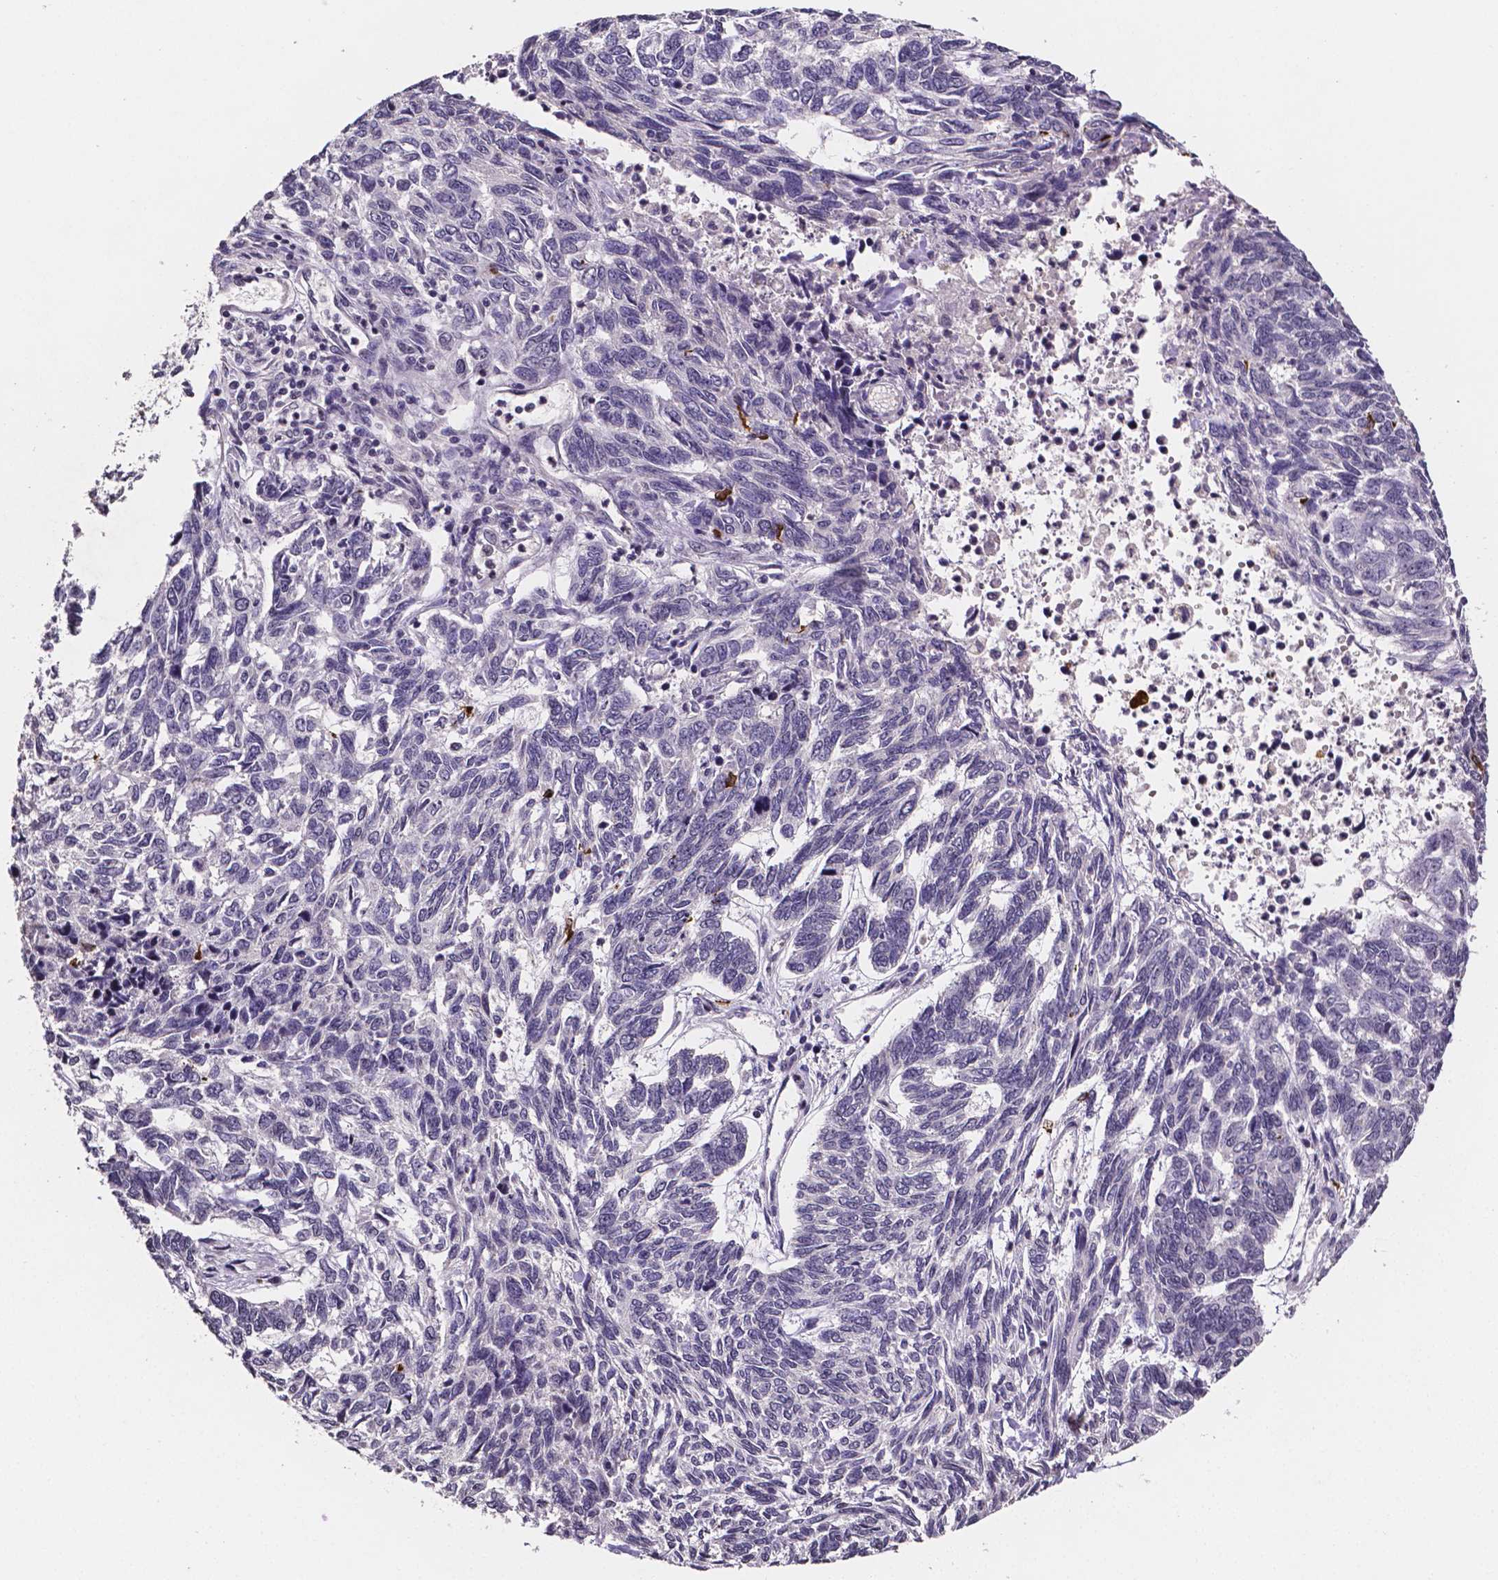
{"staining": {"intensity": "negative", "quantity": "none", "location": "none"}, "tissue": "skin cancer", "cell_type": "Tumor cells", "image_type": "cancer", "snomed": [{"axis": "morphology", "description": "Basal cell carcinoma"}, {"axis": "topography", "description": "Skin"}], "caption": "This is a image of IHC staining of basal cell carcinoma (skin), which shows no staining in tumor cells.", "gene": "NRGN", "patient": {"sex": "female", "age": 65}}